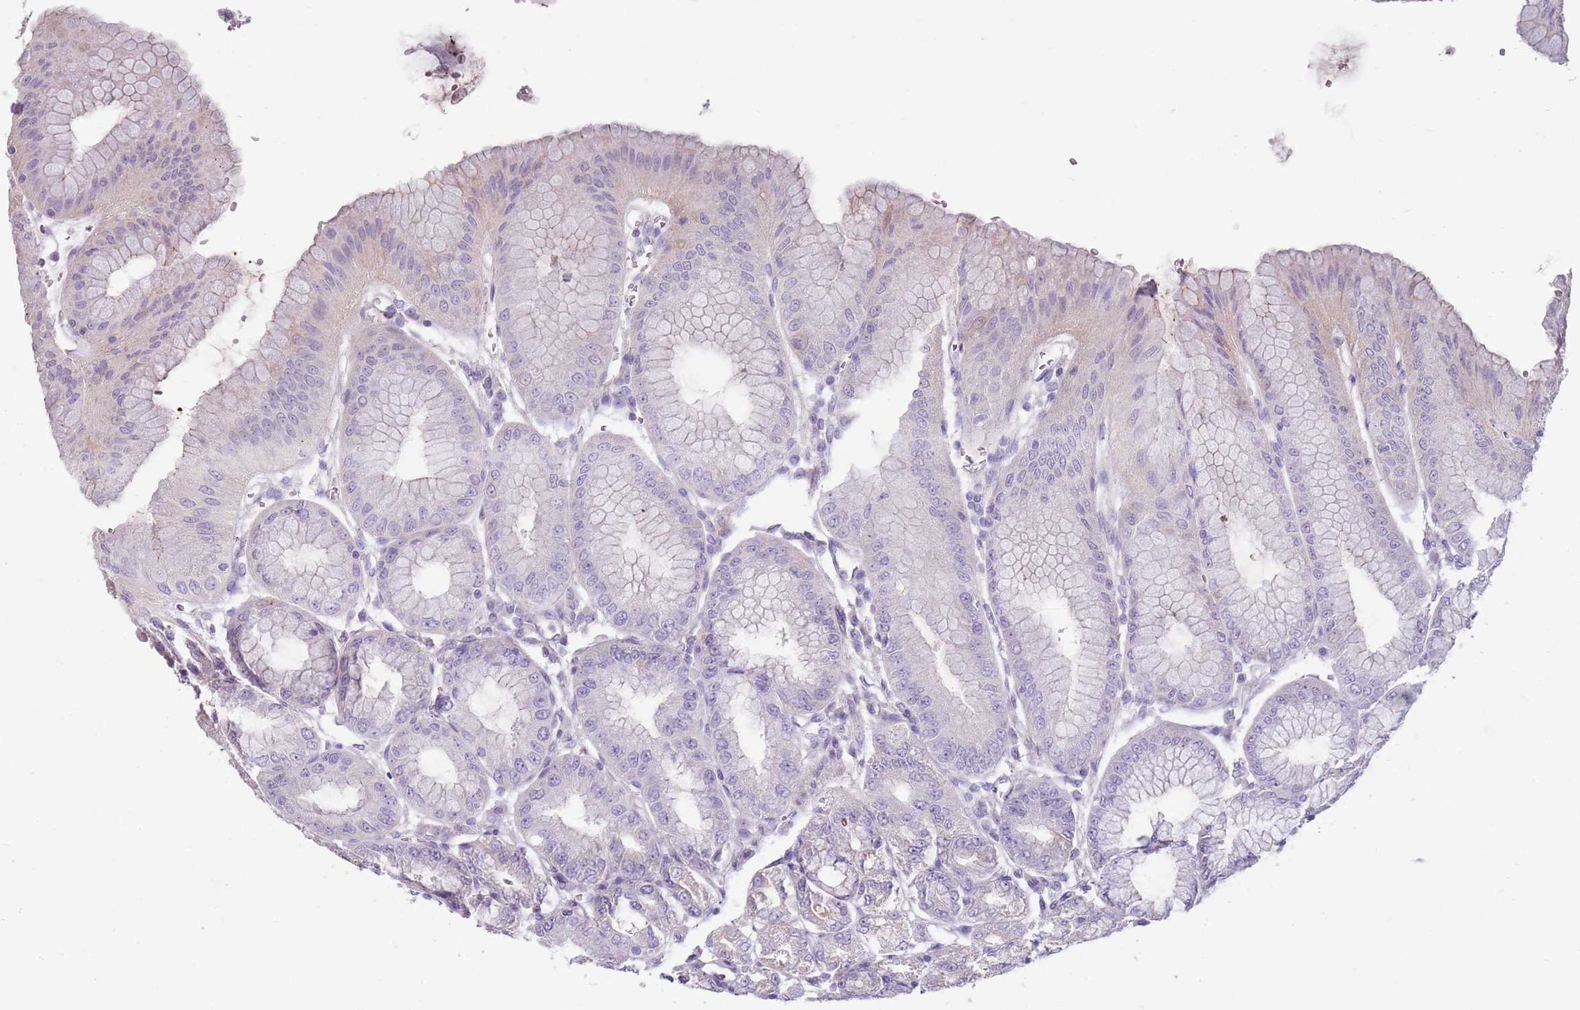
{"staining": {"intensity": "weak", "quantity": "25%-75%", "location": "cytoplasmic/membranous"}, "tissue": "stomach", "cell_type": "Glandular cells", "image_type": "normal", "snomed": [{"axis": "morphology", "description": "Normal tissue, NOS"}, {"axis": "topography", "description": "Stomach, lower"}], "caption": "Immunohistochemical staining of benign stomach shows low levels of weak cytoplasmic/membranous positivity in about 25%-75% of glandular cells.", "gene": "ZNF583", "patient": {"sex": "male", "age": 71}}